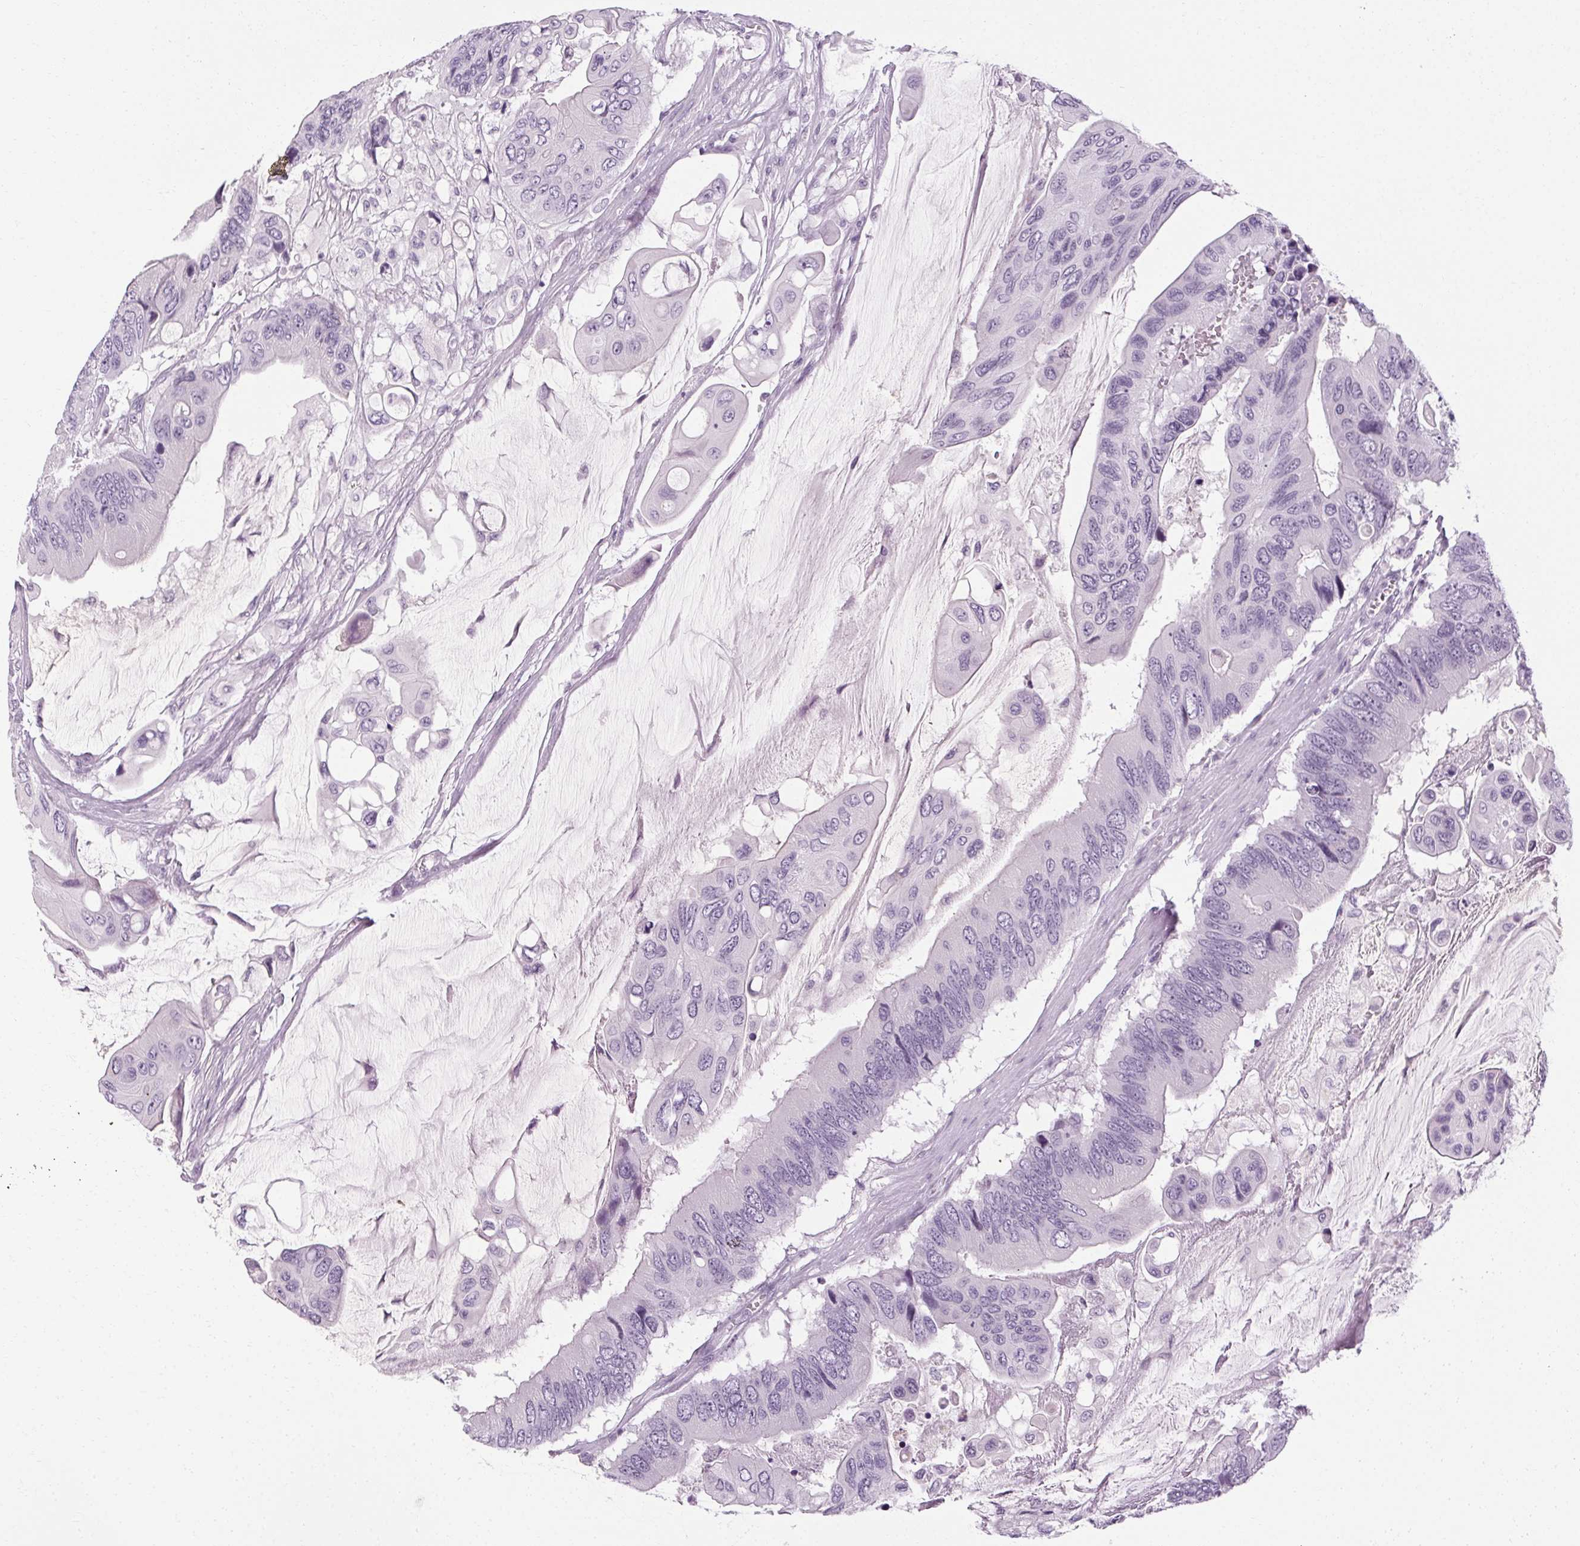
{"staining": {"intensity": "negative", "quantity": "none", "location": "none"}, "tissue": "colorectal cancer", "cell_type": "Tumor cells", "image_type": "cancer", "snomed": [{"axis": "morphology", "description": "Adenocarcinoma, NOS"}, {"axis": "topography", "description": "Rectum"}], "caption": "A micrograph of colorectal cancer (adenocarcinoma) stained for a protein reveals no brown staining in tumor cells.", "gene": "POMC", "patient": {"sex": "male", "age": 63}}